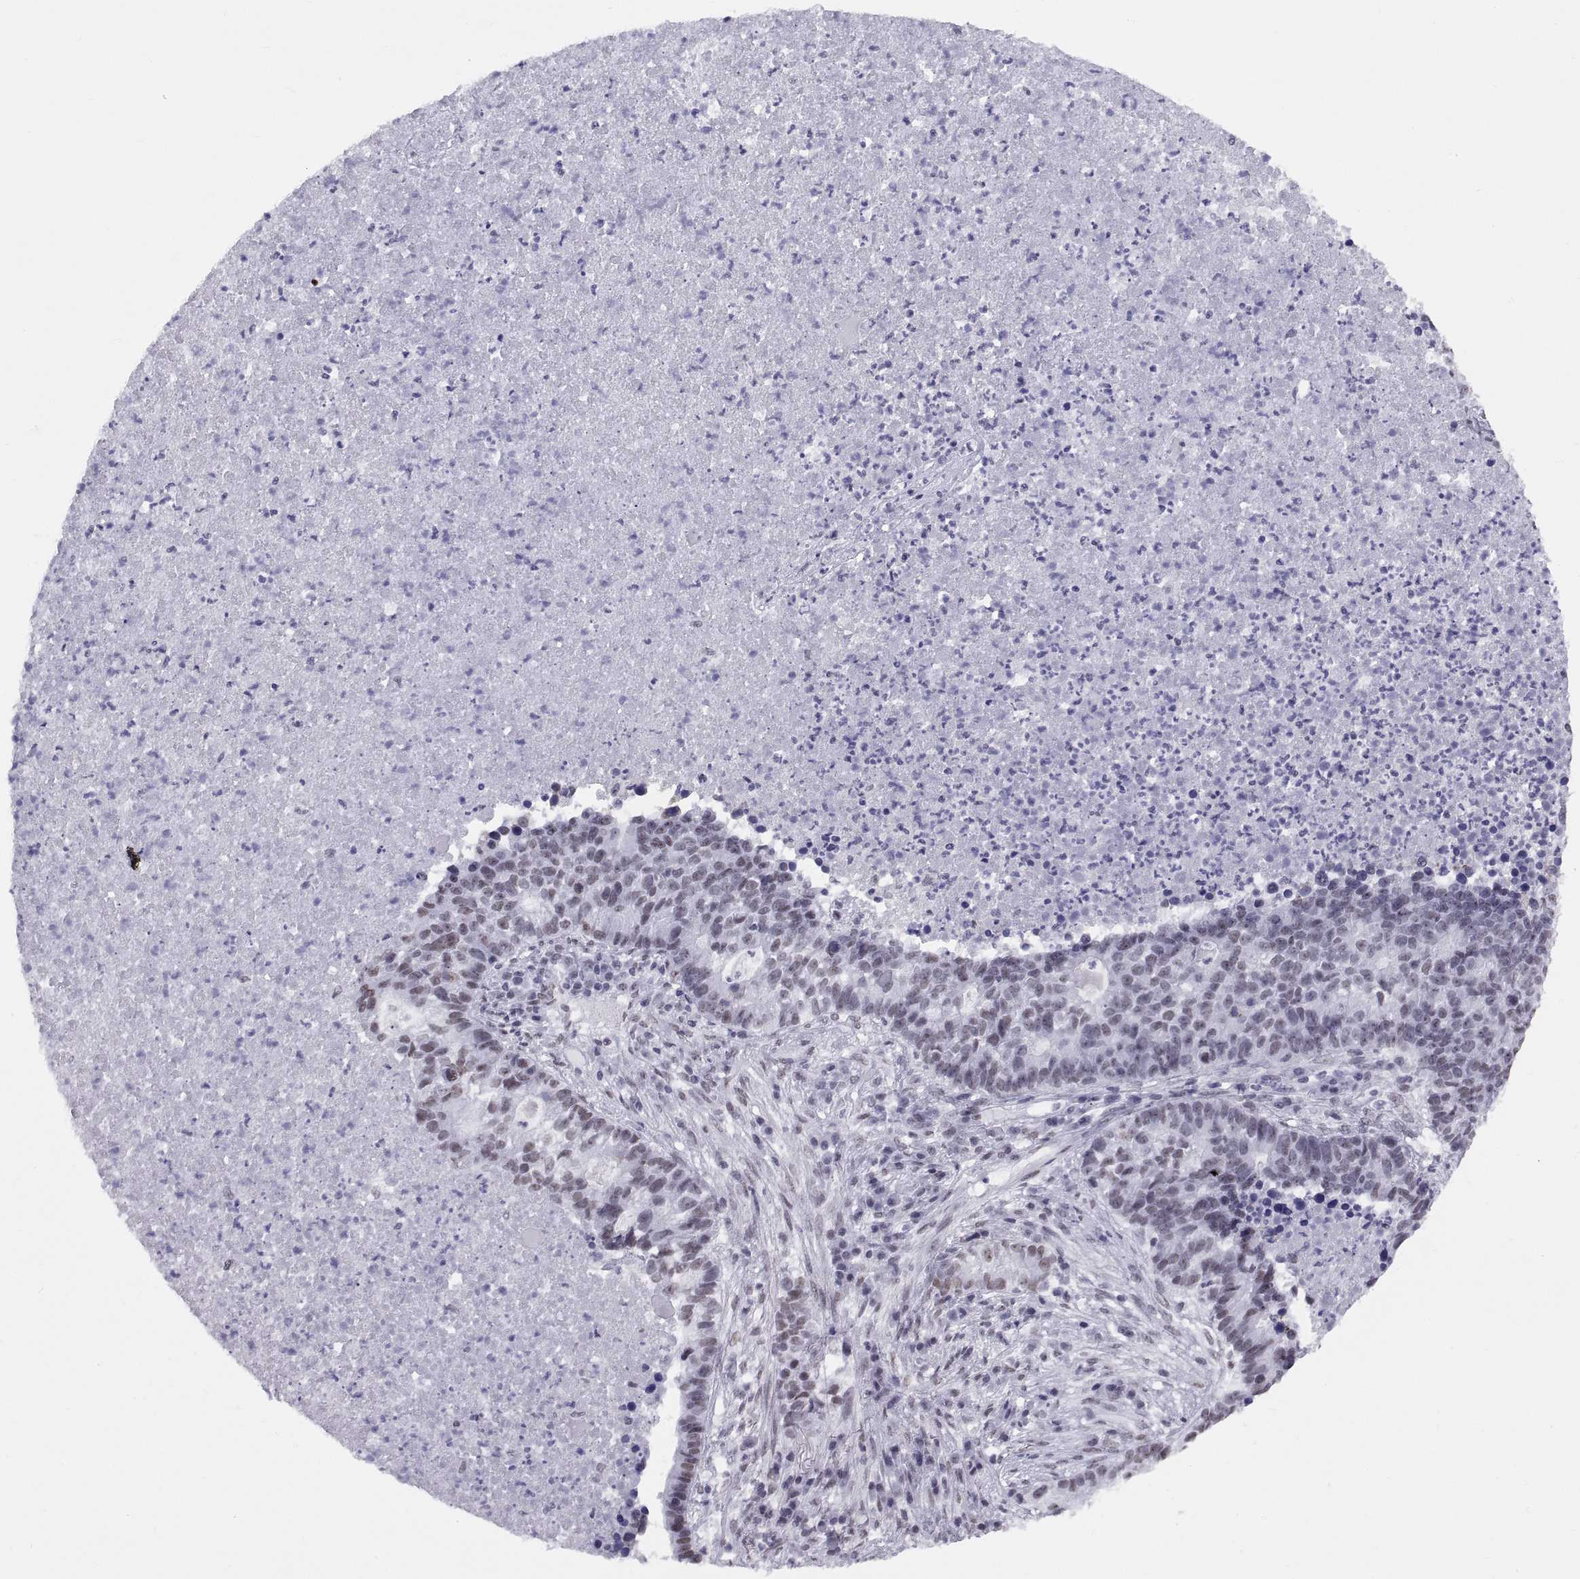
{"staining": {"intensity": "moderate", "quantity": "25%-75%", "location": "nuclear"}, "tissue": "lung cancer", "cell_type": "Tumor cells", "image_type": "cancer", "snomed": [{"axis": "morphology", "description": "Adenocarcinoma, NOS"}, {"axis": "topography", "description": "Lung"}], "caption": "This micrograph displays lung cancer stained with immunohistochemistry to label a protein in brown. The nuclear of tumor cells show moderate positivity for the protein. Nuclei are counter-stained blue.", "gene": "NEUROD6", "patient": {"sex": "male", "age": 57}}